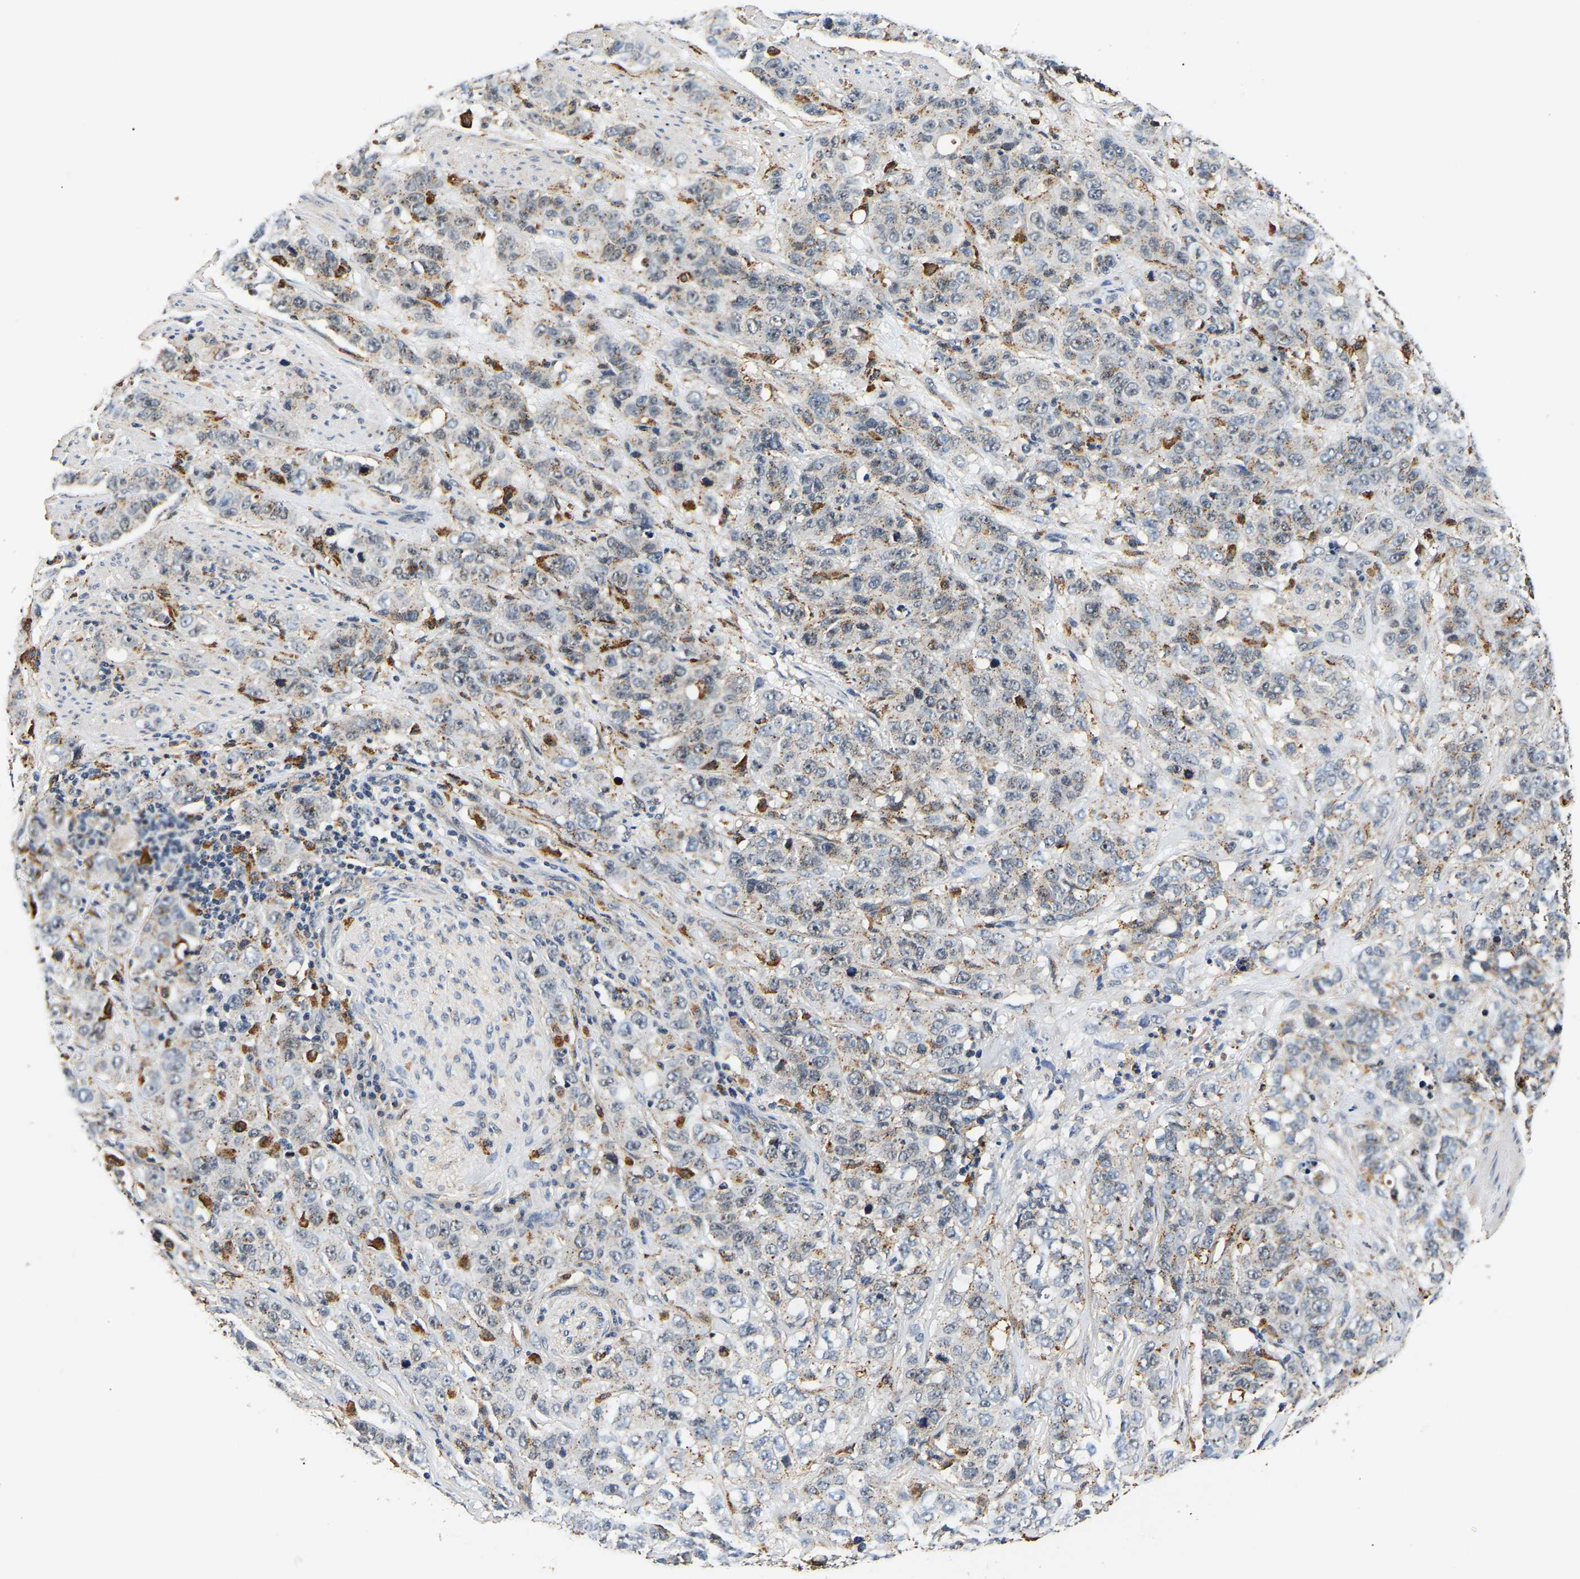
{"staining": {"intensity": "moderate", "quantity": "<25%", "location": "cytoplasmic/membranous"}, "tissue": "stomach cancer", "cell_type": "Tumor cells", "image_type": "cancer", "snomed": [{"axis": "morphology", "description": "Adenocarcinoma, NOS"}, {"axis": "topography", "description": "Stomach"}], "caption": "Approximately <25% of tumor cells in stomach adenocarcinoma show moderate cytoplasmic/membranous protein positivity as visualized by brown immunohistochemical staining.", "gene": "SMU1", "patient": {"sex": "male", "age": 48}}